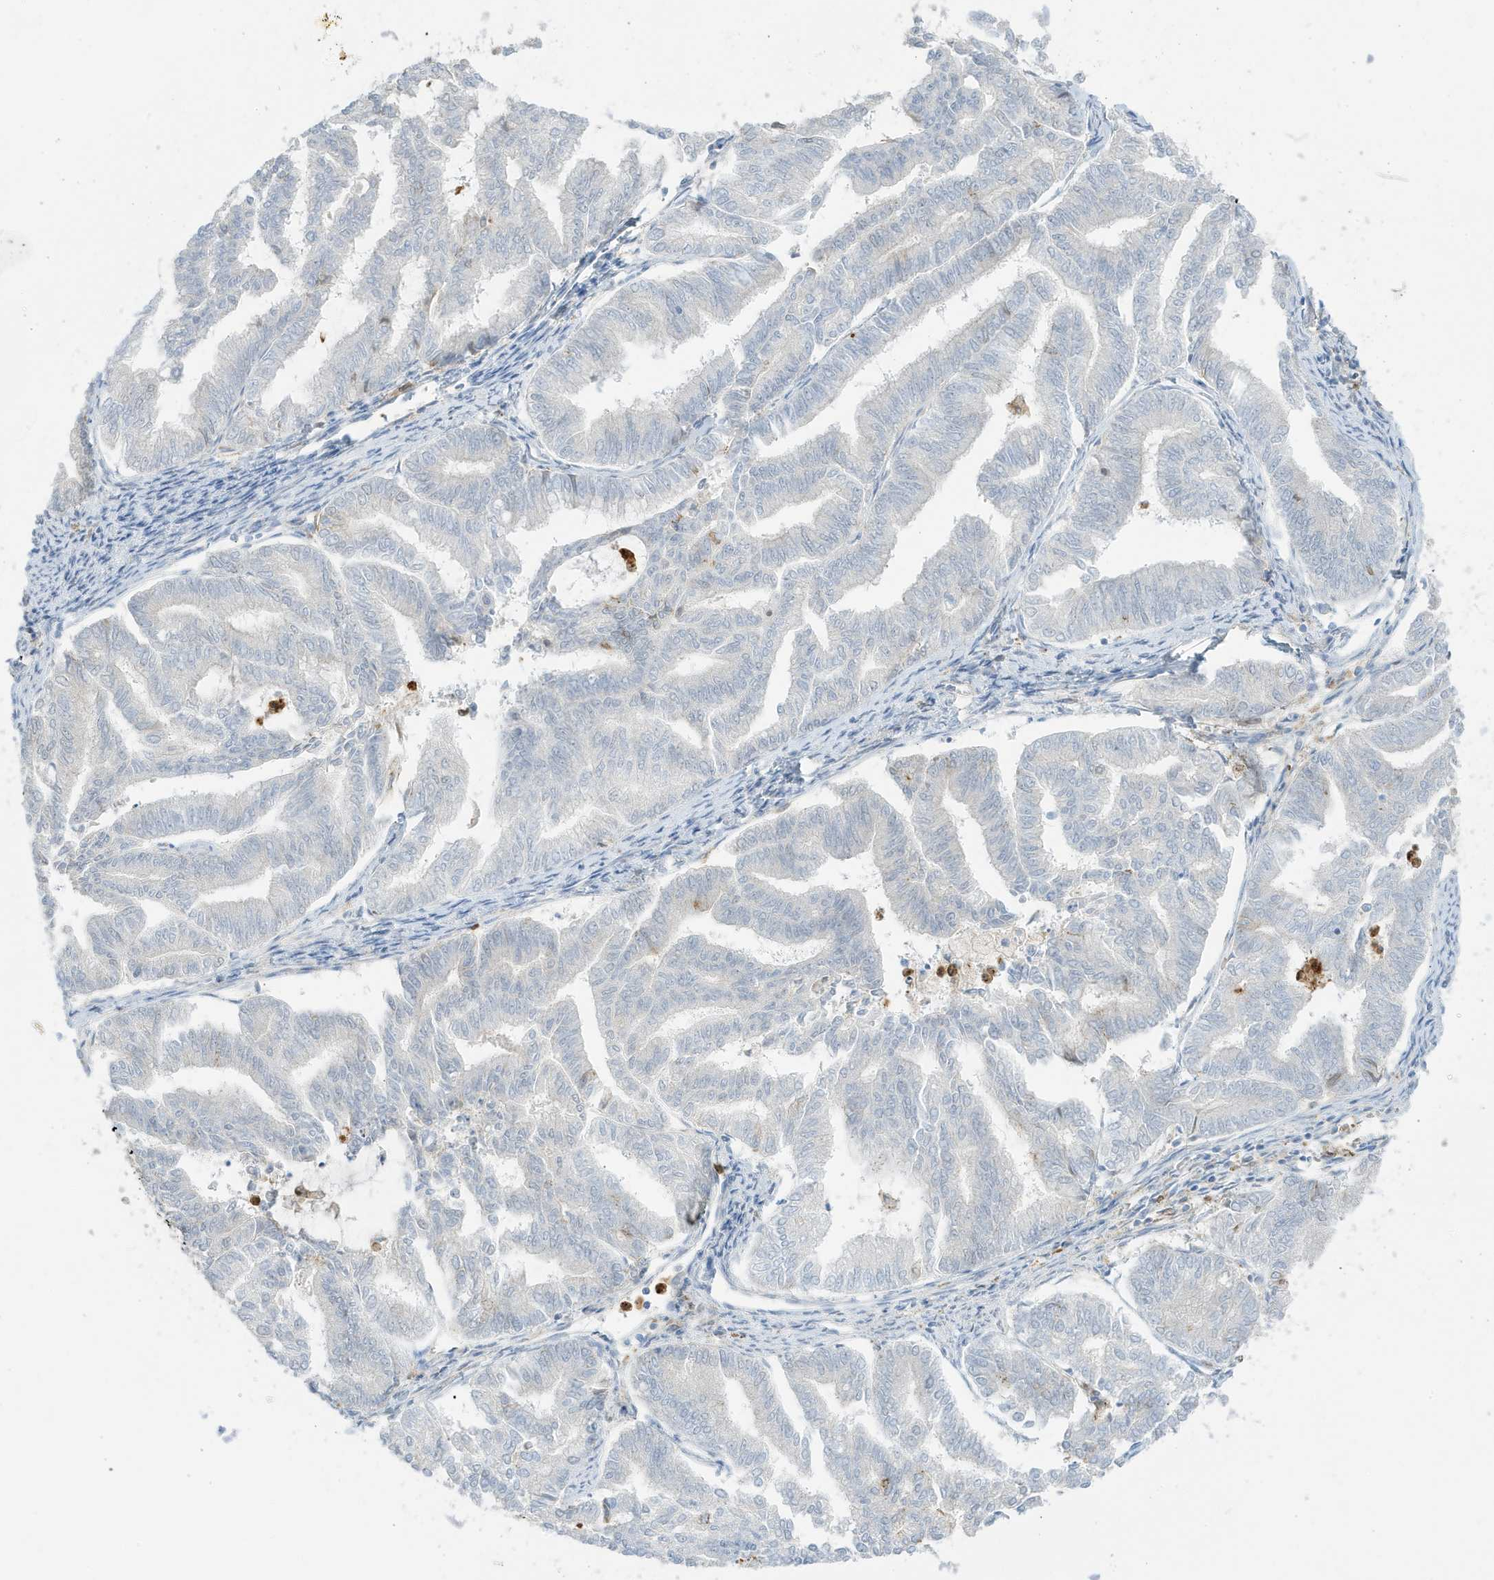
{"staining": {"intensity": "negative", "quantity": "none", "location": "none"}, "tissue": "endometrial cancer", "cell_type": "Tumor cells", "image_type": "cancer", "snomed": [{"axis": "morphology", "description": "Adenocarcinoma, NOS"}, {"axis": "topography", "description": "Endometrium"}], "caption": "Tumor cells are negative for brown protein staining in endometrial cancer.", "gene": "GCA", "patient": {"sex": "female", "age": 79}}